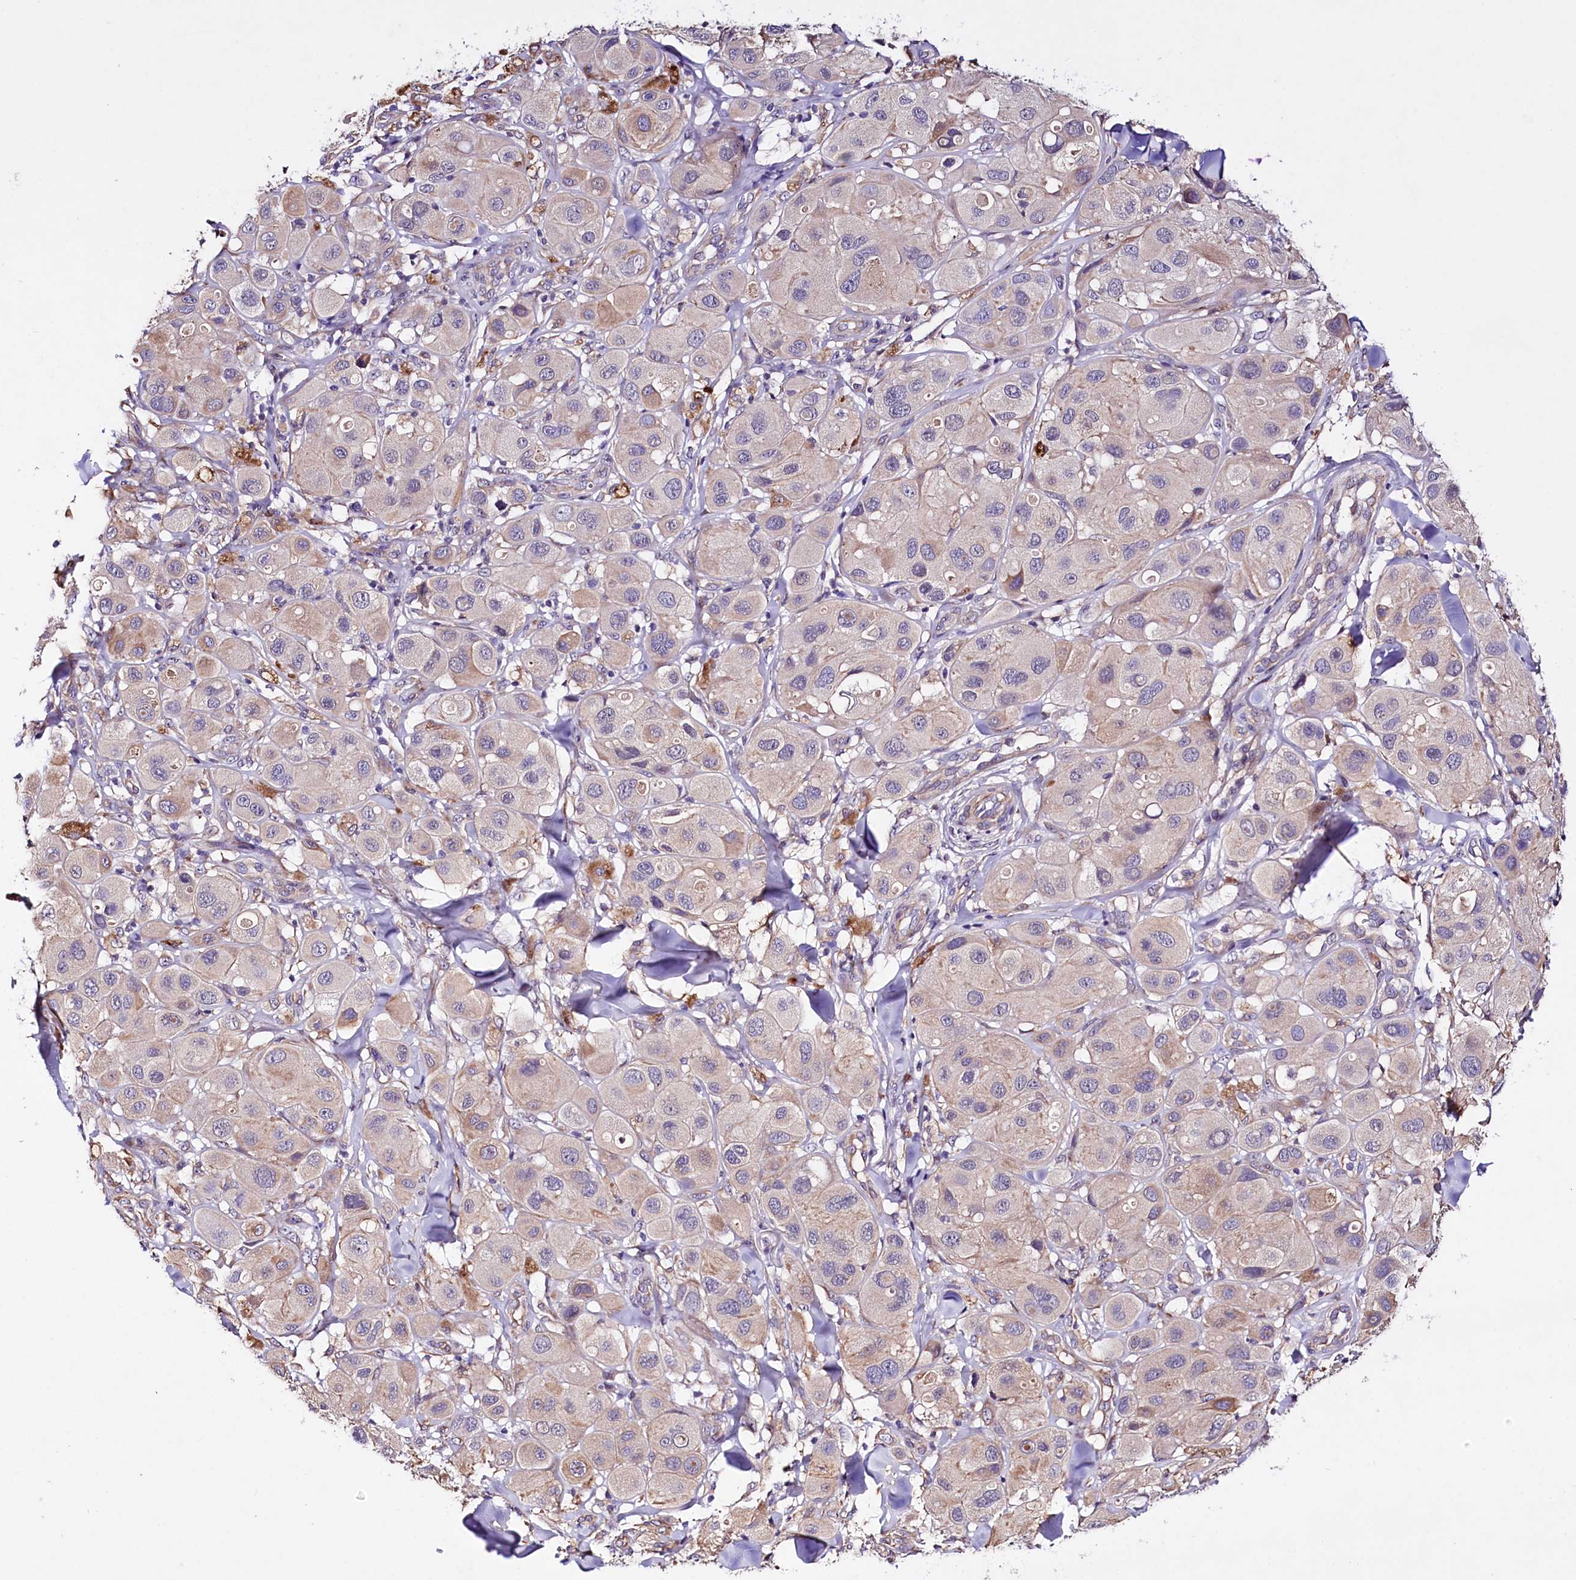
{"staining": {"intensity": "weak", "quantity": "<25%", "location": "cytoplasmic/membranous"}, "tissue": "melanoma", "cell_type": "Tumor cells", "image_type": "cancer", "snomed": [{"axis": "morphology", "description": "Malignant melanoma, Metastatic site"}, {"axis": "topography", "description": "Skin"}], "caption": "DAB (3,3'-diaminobenzidine) immunohistochemical staining of human melanoma exhibits no significant positivity in tumor cells. (DAB immunohistochemistry (IHC) visualized using brightfield microscopy, high magnification).", "gene": "SLC7A1", "patient": {"sex": "male", "age": 41}}